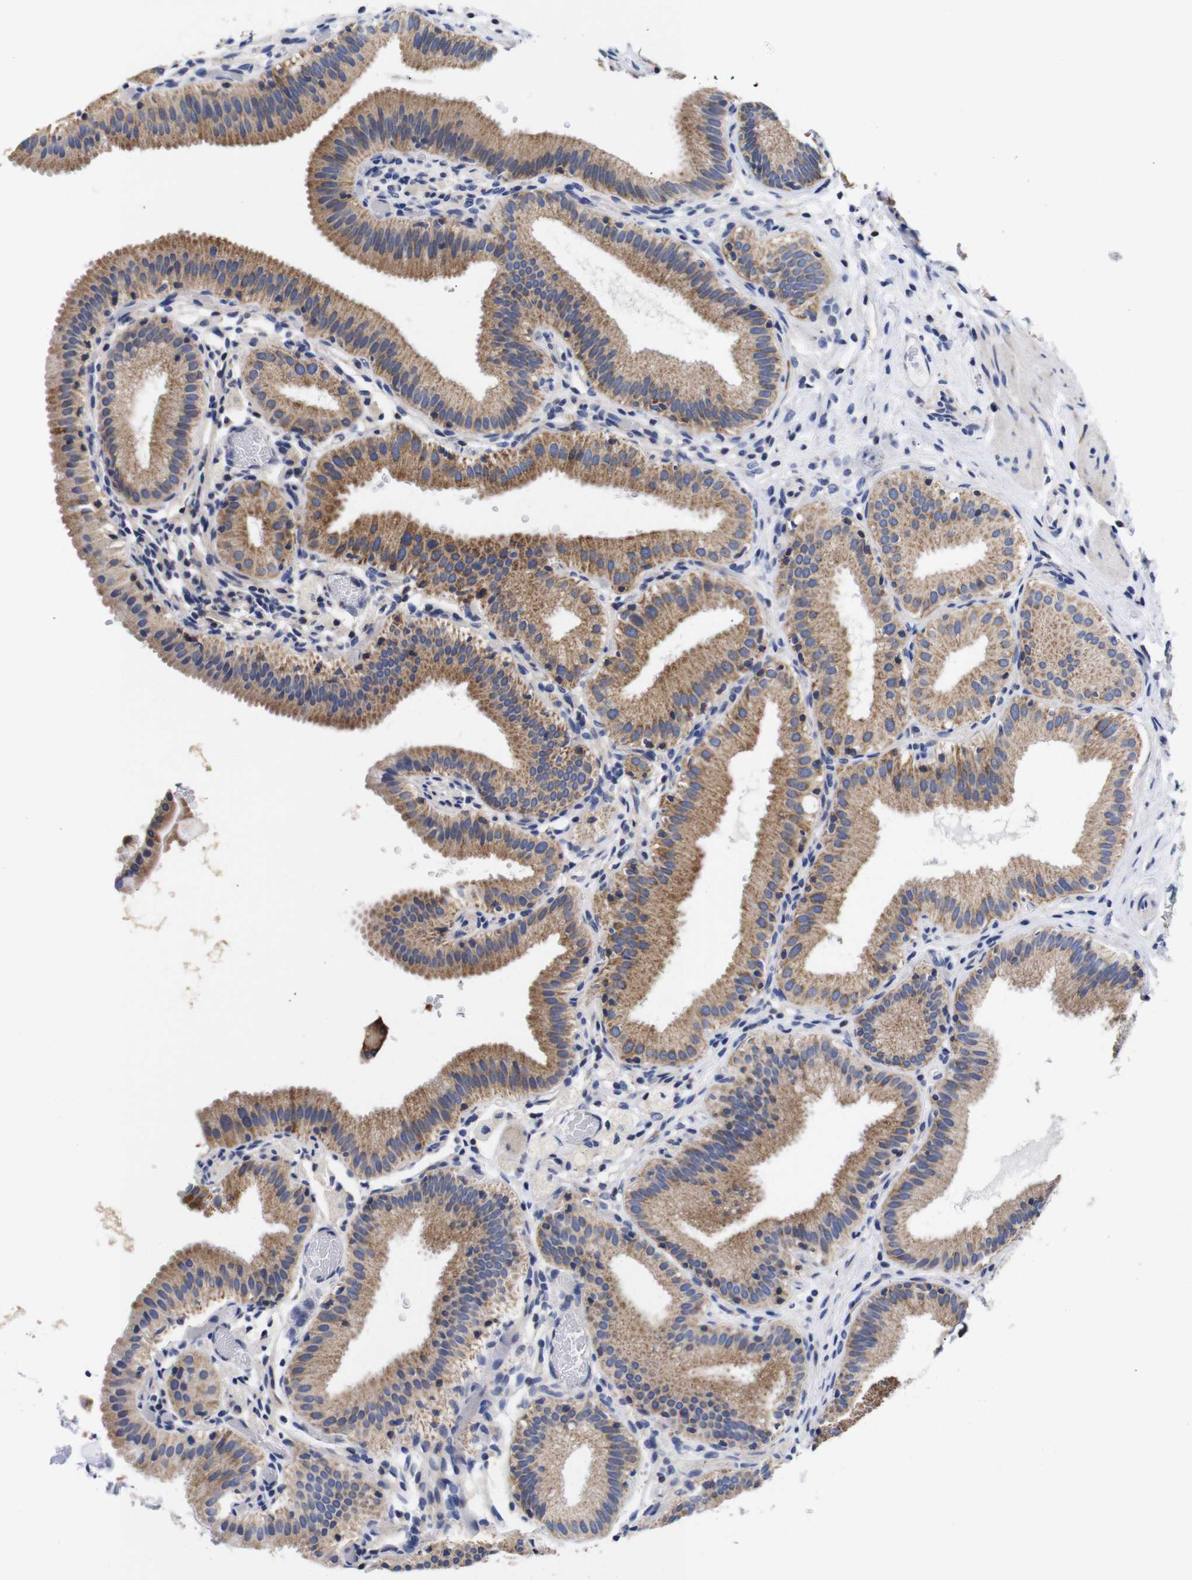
{"staining": {"intensity": "moderate", "quantity": ">75%", "location": "cytoplasmic/membranous"}, "tissue": "gallbladder", "cell_type": "Glandular cells", "image_type": "normal", "snomed": [{"axis": "morphology", "description": "Normal tissue, NOS"}, {"axis": "topography", "description": "Gallbladder"}], "caption": "Human gallbladder stained for a protein (brown) shows moderate cytoplasmic/membranous positive staining in approximately >75% of glandular cells.", "gene": "OPN3", "patient": {"sex": "male", "age": 54}}